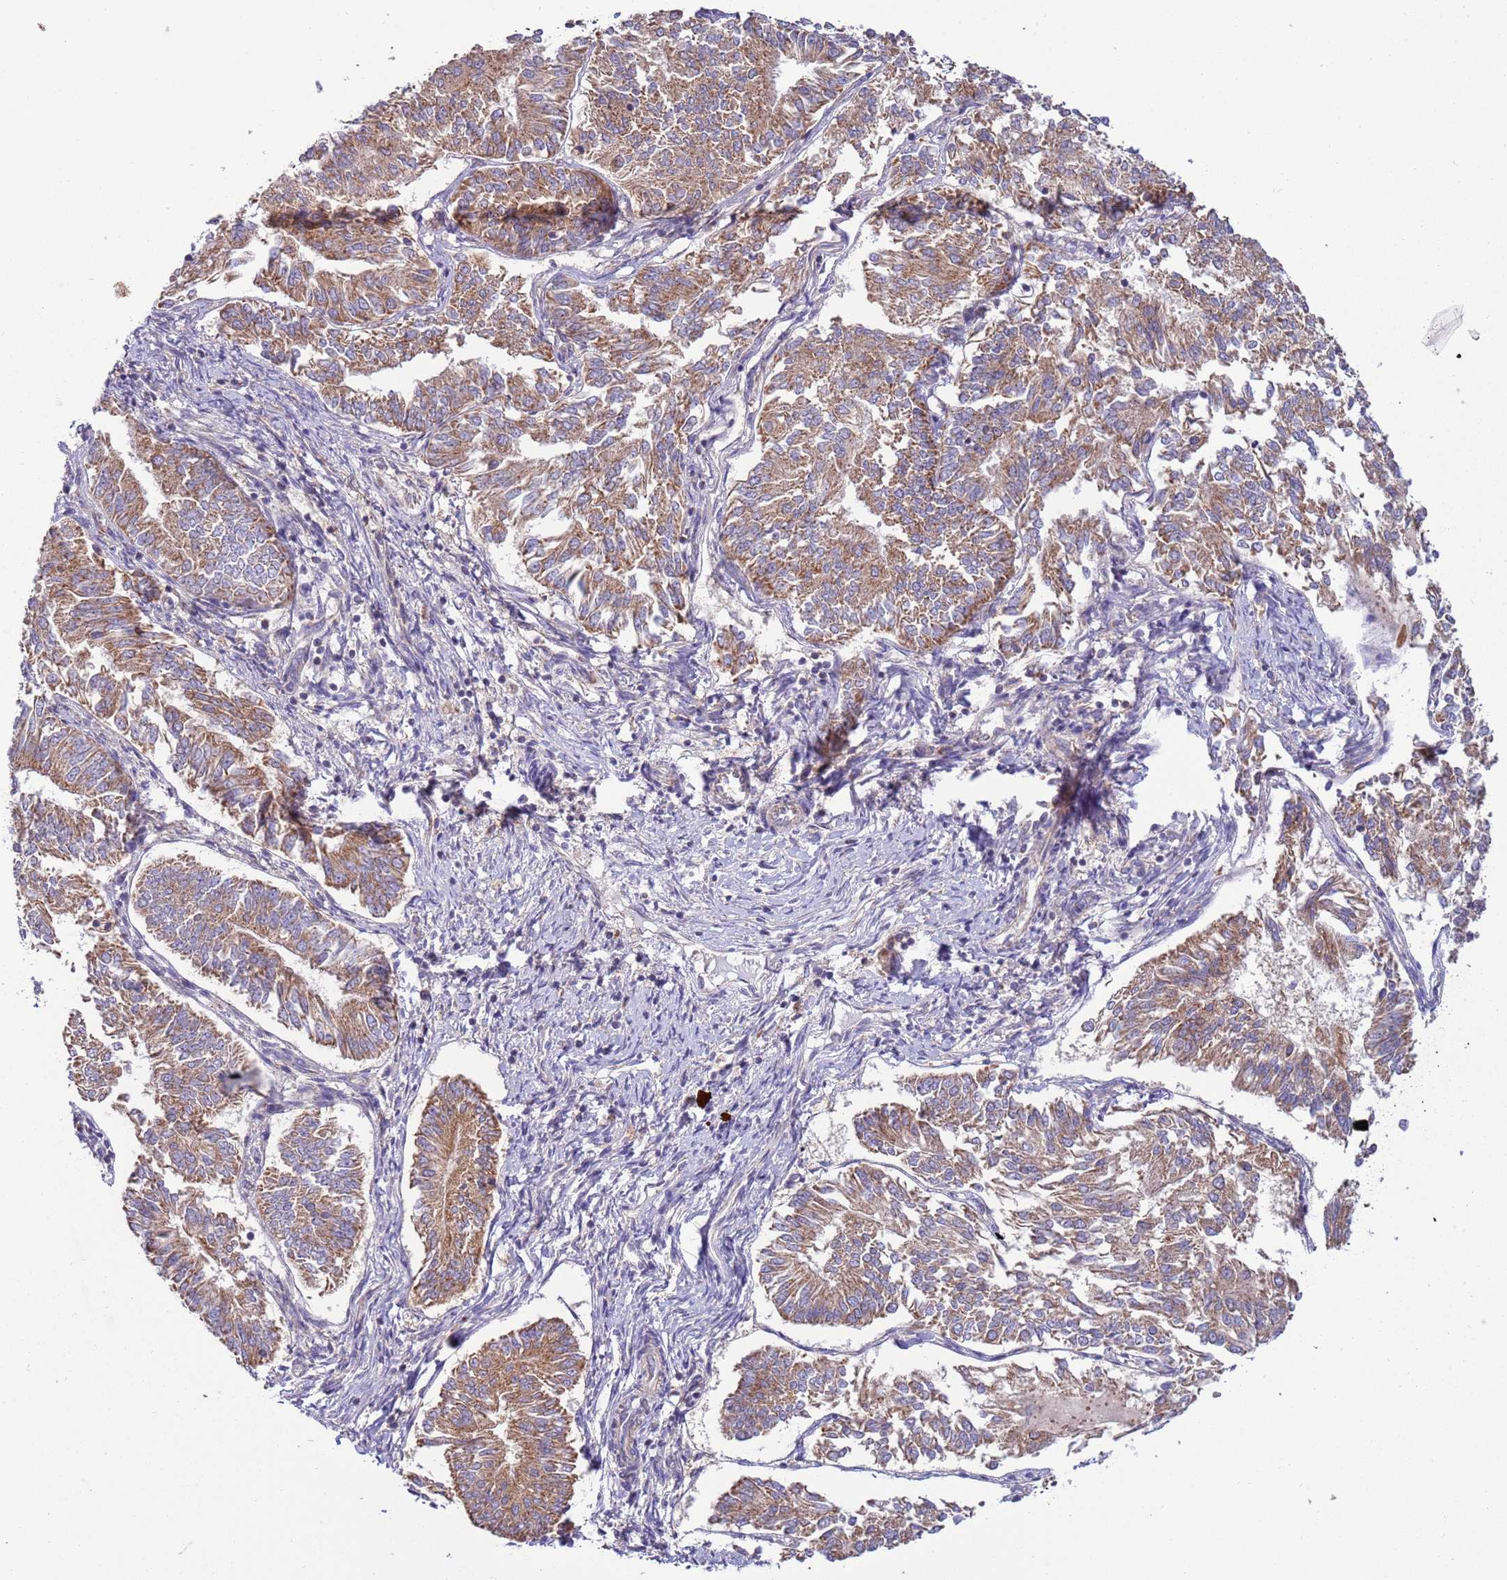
{"staining": {"intensity": "moderate", "quantity": ">75%", "location": "cytoplasmic/membranous"}, "tissue": "endometrial cancer", "cell_type": "Tumor cells", "image_type": "cancer", "snomed": [{"axis": "morphology", "description": "Adenocarcinoma, NOS"}, {"axis": "topography", "description": "Endometrium"}], "caption": "Tumor cells display medium levels of moderate cytoplasmic/membranous staining in approximately >75% of cells in endometrial cancer.", "gene": "UQCRQ", "patient": {"sex": "female", "age": 58}}